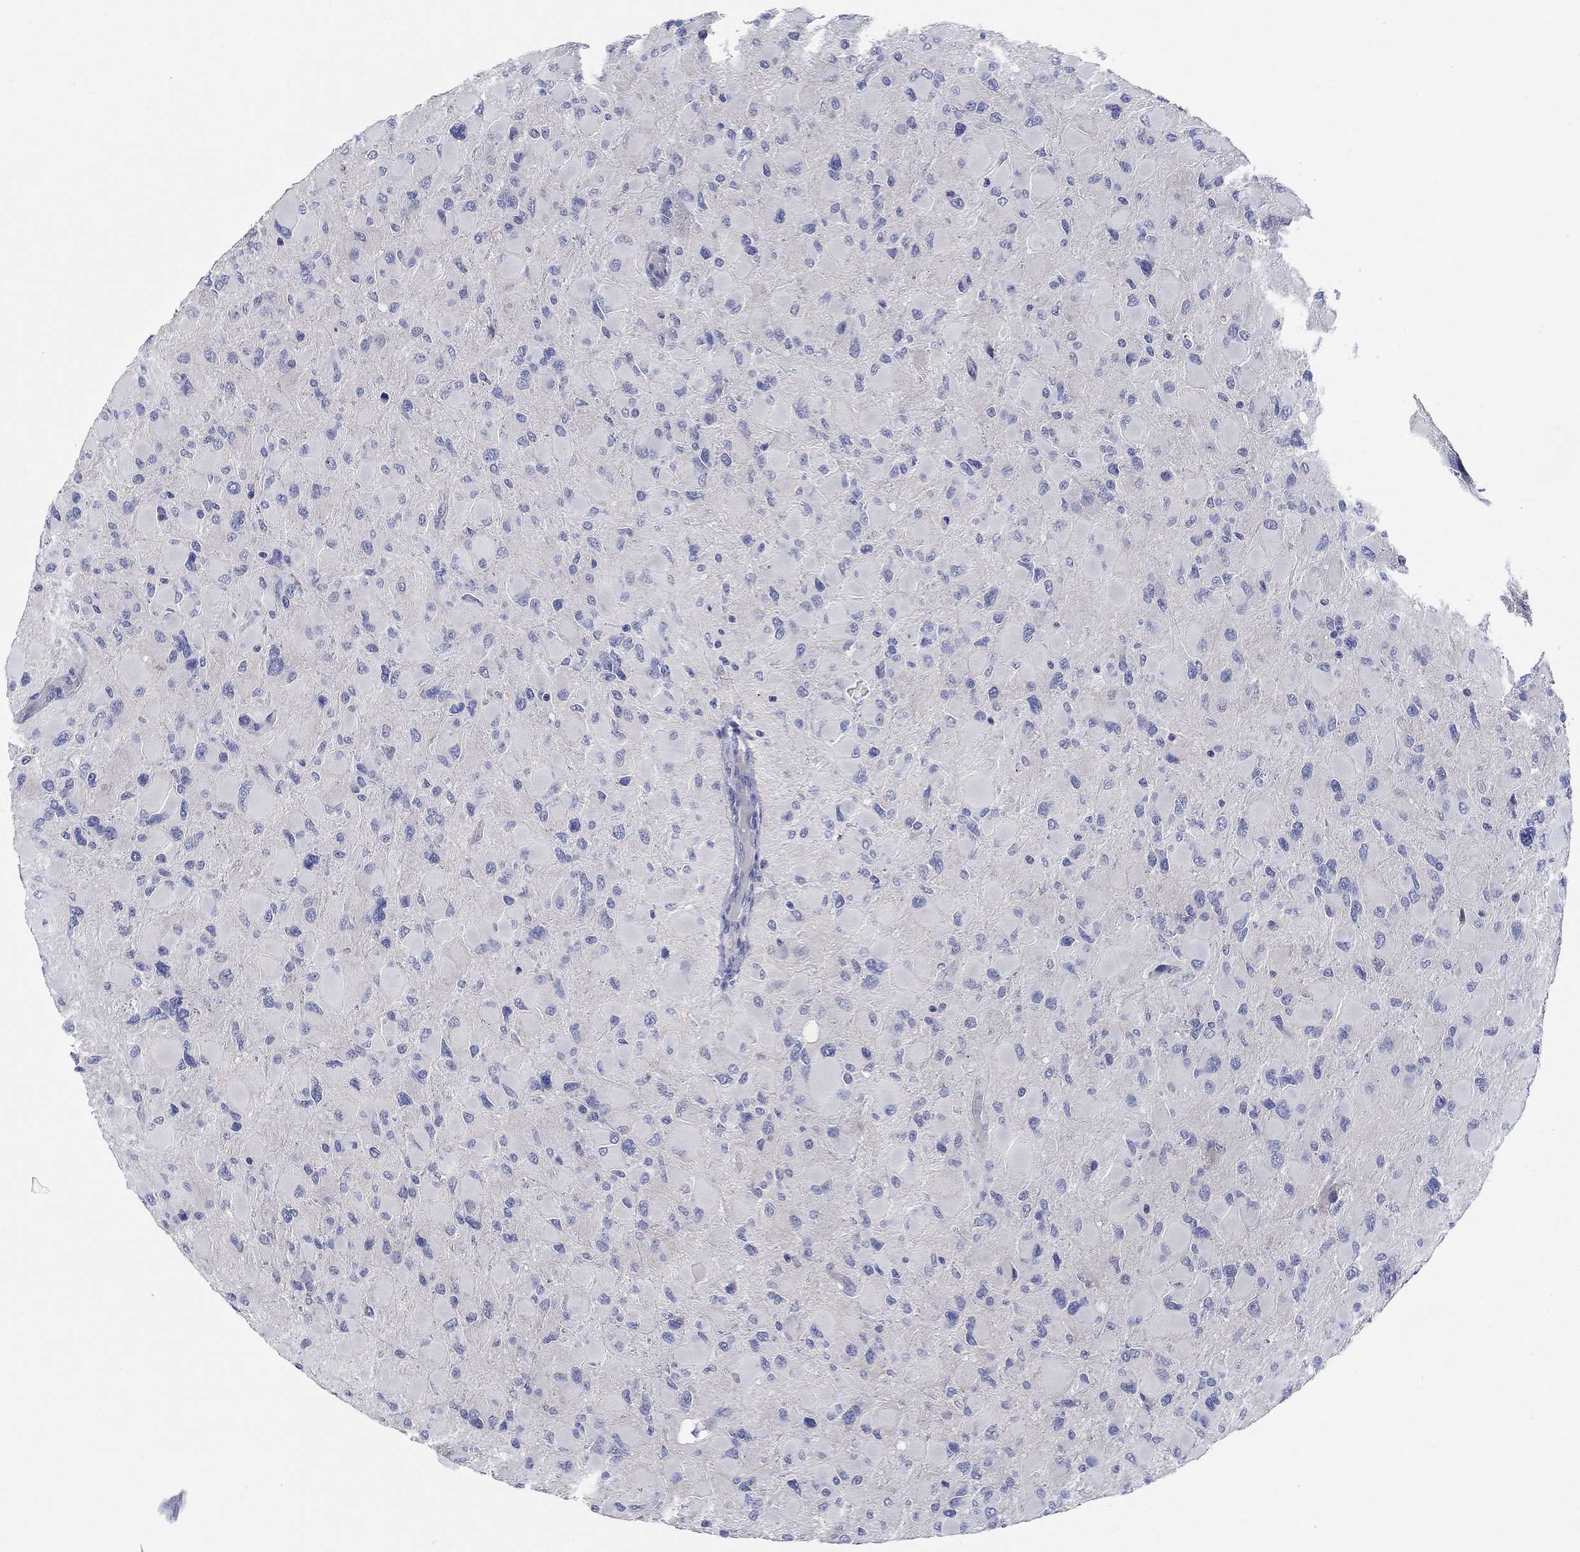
{"staining": {"intensity": "negative", "quantity": "none", "location": "none"}, "tissue": "glioma", "cell_type": "Tumor cells", "image_type": "cancer", "snomed": [{"axis": "morphology", "description": "Glioma, malignant, High grade"}, {"axis": "topography", "description": "Cerebral cortex"}], "caption": "Immunohistochemical staining of human malignant high-grade glioma displays no significant expression in tumor cells.", "gene": "SMIM18", "patient": {"sex": "female", "age": 36}}